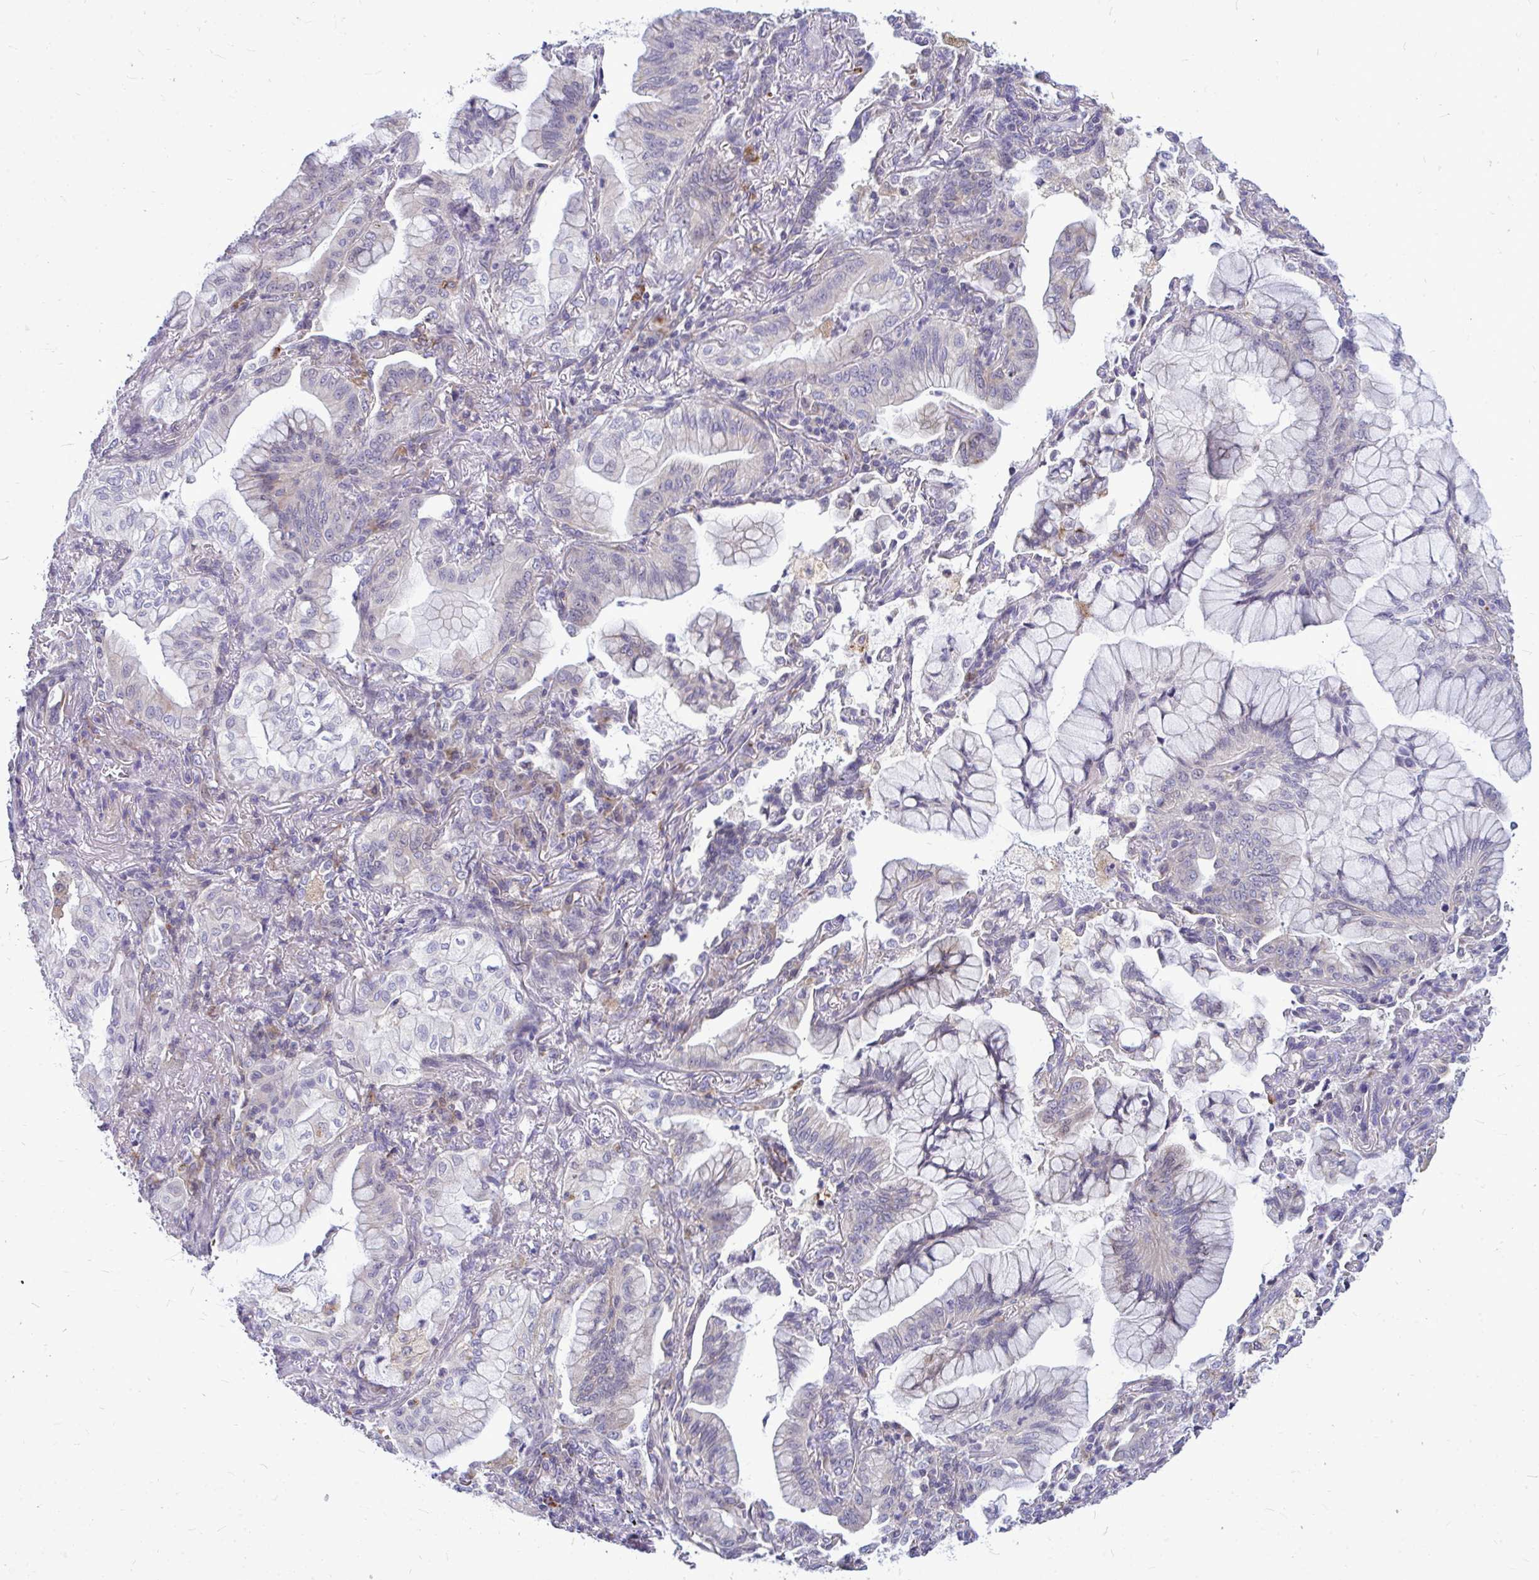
{"staining": {"intensity": "negative", "quantity": "none", "location": "none"}, "tissue": "lung cancer", "cell_type": "Tumor cells", "image_type": "cancer", "snomed": [{"axis": "morphology", "description": "Adenocarcinoma, NOS"}, {"axis": "topography", "description": "Lung"}], "caption": "This is an immunohistochemistry micrograph of lung cancer. There is no staining in tumor cells.", "gene": "ZSCAN25", "patient": {"sex": "male", "age": 77}}